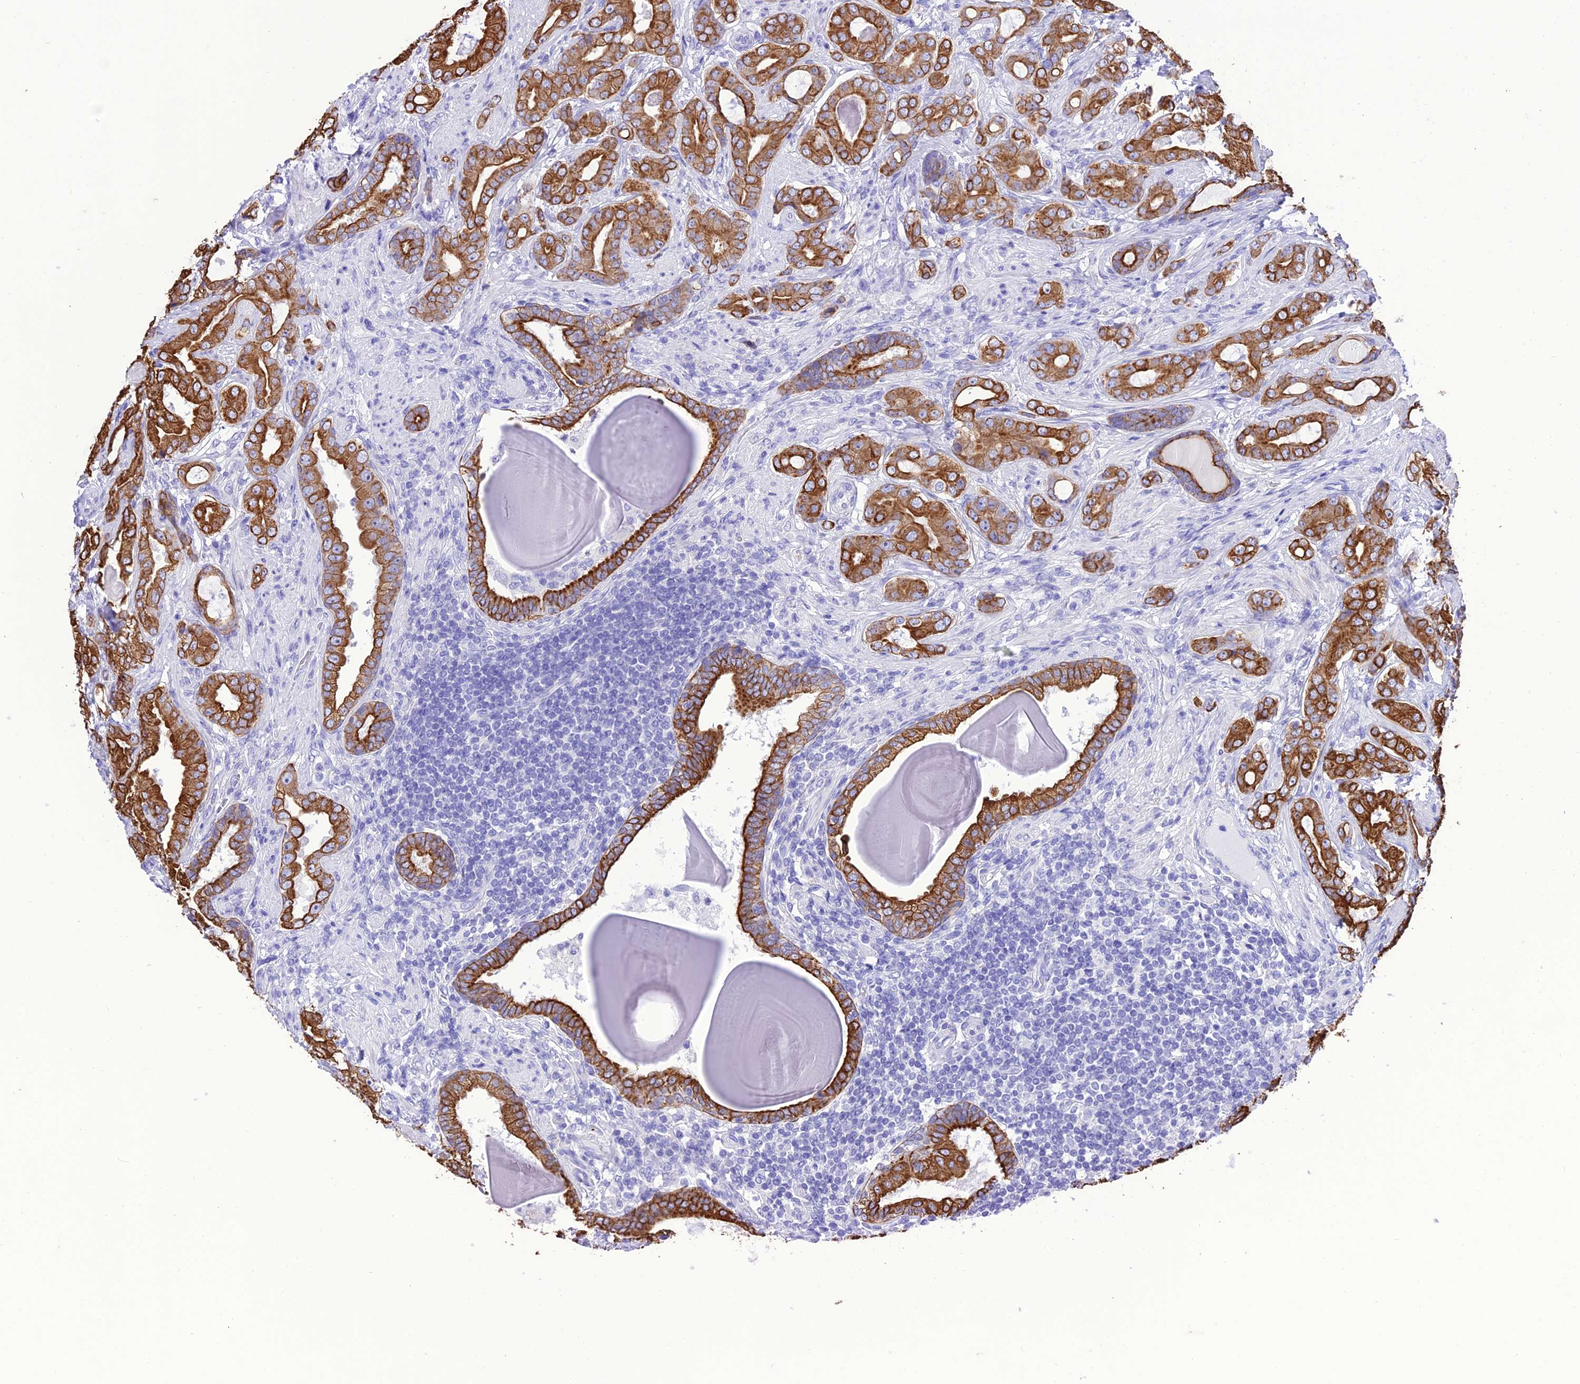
{"staining": {"intensity": "strong", "quantity": ">75%", "location": "cytoplasmic/membranous"}, "tissue": "prostate cancer", "cell_type": "Tumor cells", "image_type": "cancer", "snomed": [{"axis": "morphology", "description": "Adenocarcinoma, Low grade"}, {"axis": "topography", "description": "Prostate"}], "caption": "Immunohistochemical staining of low-grade adenocarcinoma (prostate) shows high levels of strong cytoplasmic/membranous protein expression in approximately >75% of tumor cells. The staining was performed using DAB (3,3'-diaminobenzidine) to visualize the protein expression in brown, while the nuclei were stained in blue with hematoxylin (Magnification: 20x).", "gene": "VPS52", "patient": {"sex": "male", "age": 57}}